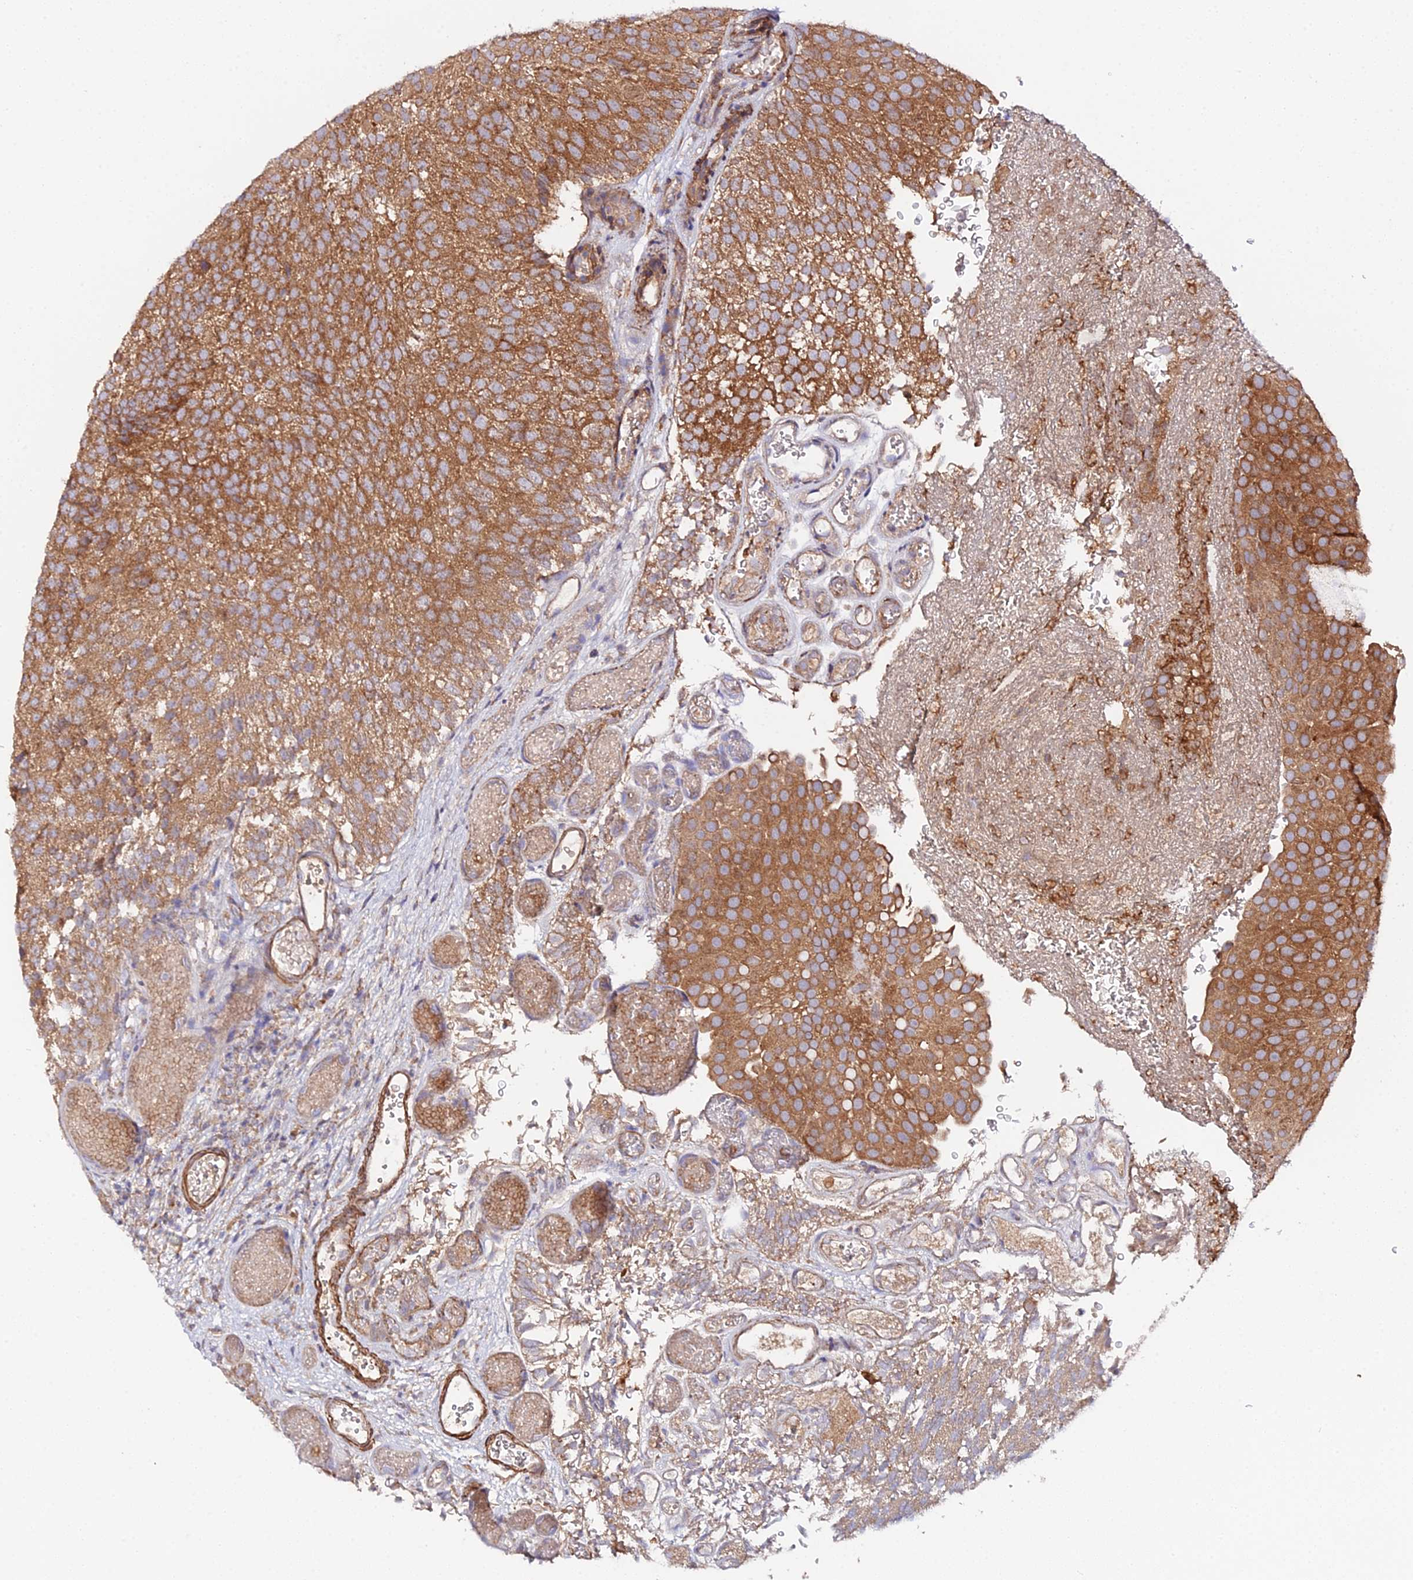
{"staining": {"intensity": "strong", "quantity": ">75%", "location": "cytoplasmic/membranous"}, "tissue": "urothelial cancer", "cell_type": "Tumor cells", "image_type": "cancer", "snomed": [{"axis": "morphology", "description": "Urothelial carcinoma, Low grade"}, {"axis": "topography", "description": "Urinary bladder"}], "caption": "Tumor cells demonstrate high levels of strong cytoplasmic/membranous expression in approximately >75% of cells in human low-grade urothelial carcinoma. (IHC, brightfield microscopy, high magnification).", "gene": "TRIM26", "patient": {"sex": "male", "age": 78}}